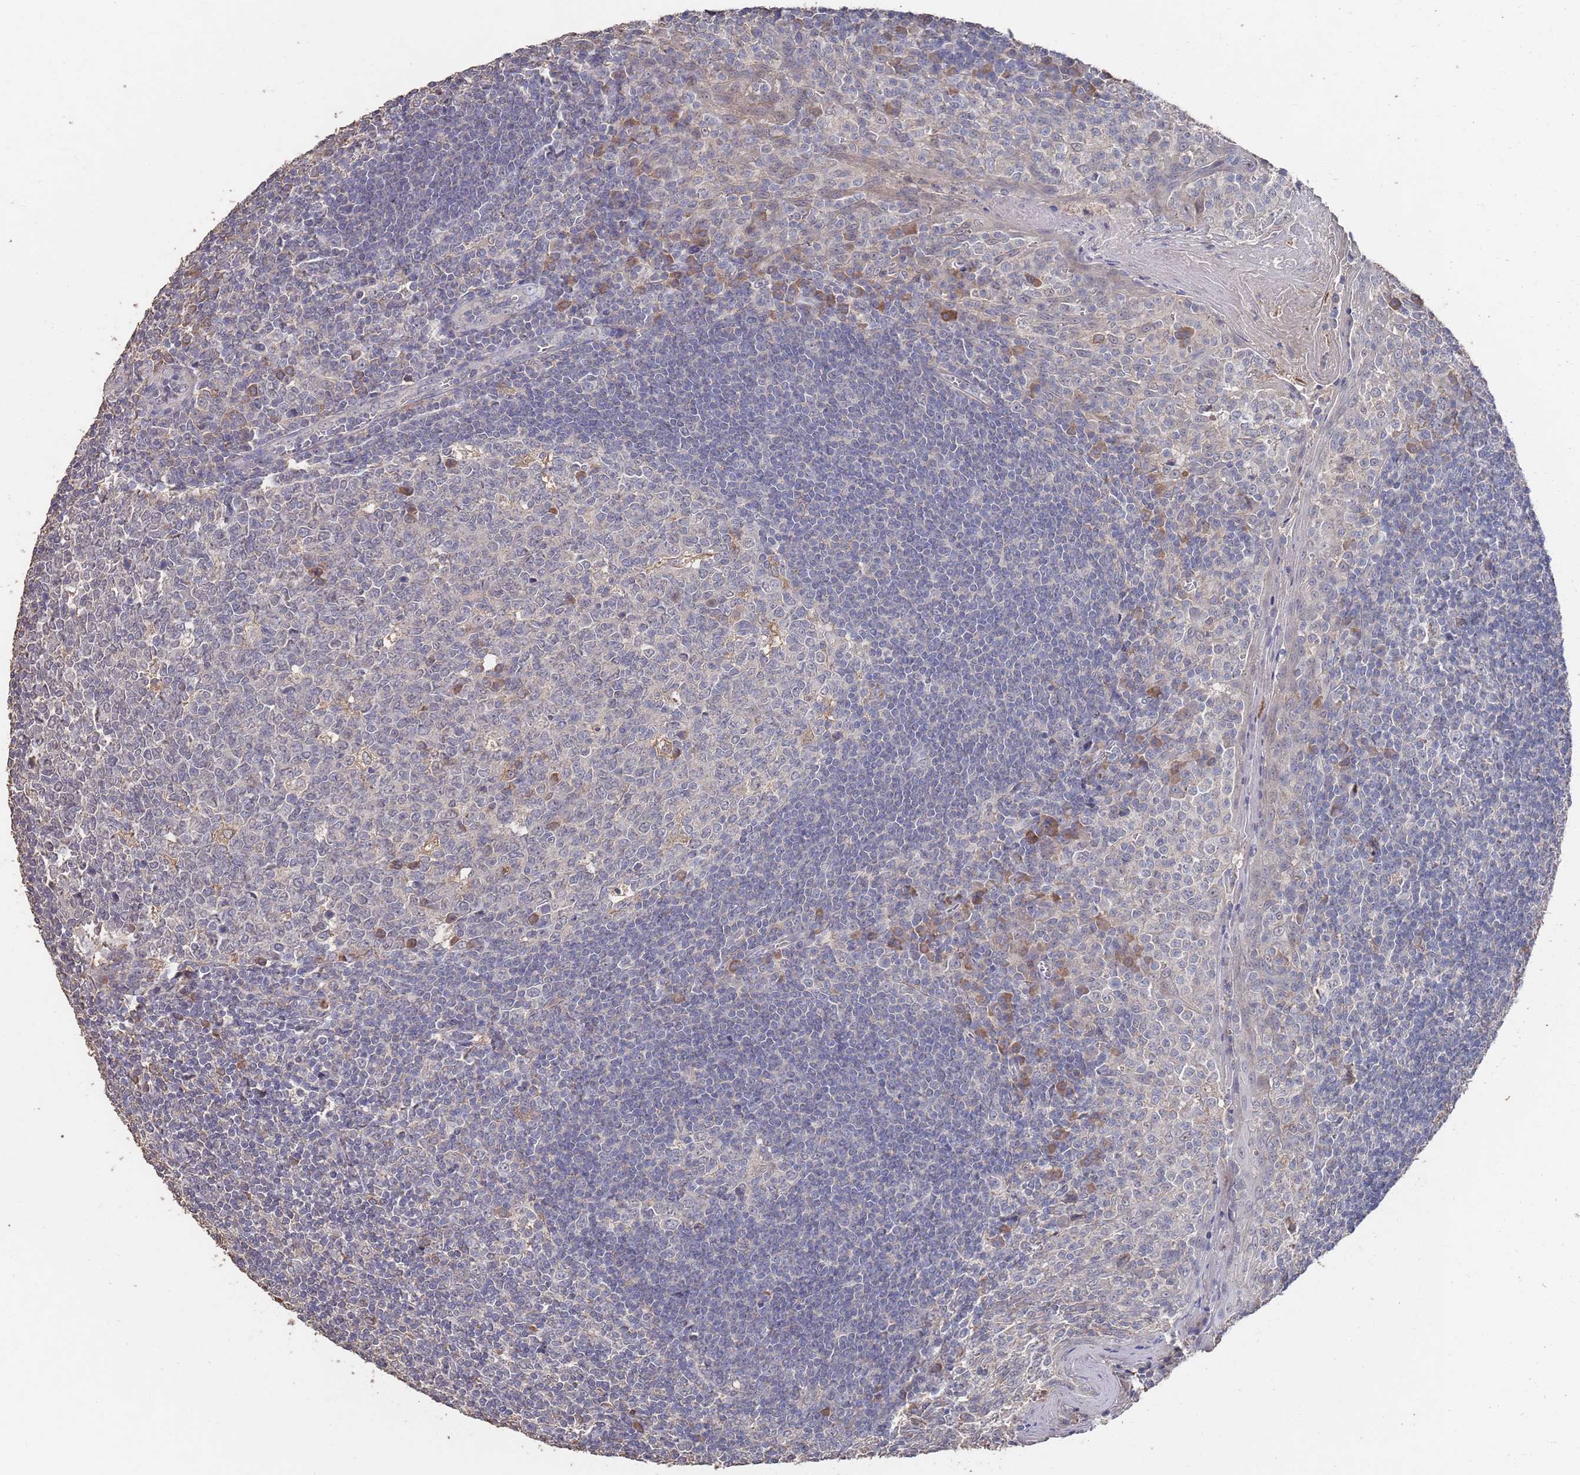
{"staining": {"intensity": "moderate", "quantity": "<25%", "location": "cytoplasmic/membranous"}, "tissue": "tonsil", "cell_type": "Germinal center cells", "image_type": "normal", "snomed": [{"axis": "morphology", "description": "Normal tissue, NOS"}, {"axis": "topography", "description": "Tonsil"}], "caption": "An immunohistochemistry micrograph of benign tissue is shown. Protein staining in brown shows moderate cytoplasmic/membranous positivity in tonsil within germinal center cells.", "gene": "BTBD18", "patient": {"sex": "male", "age": 27}}